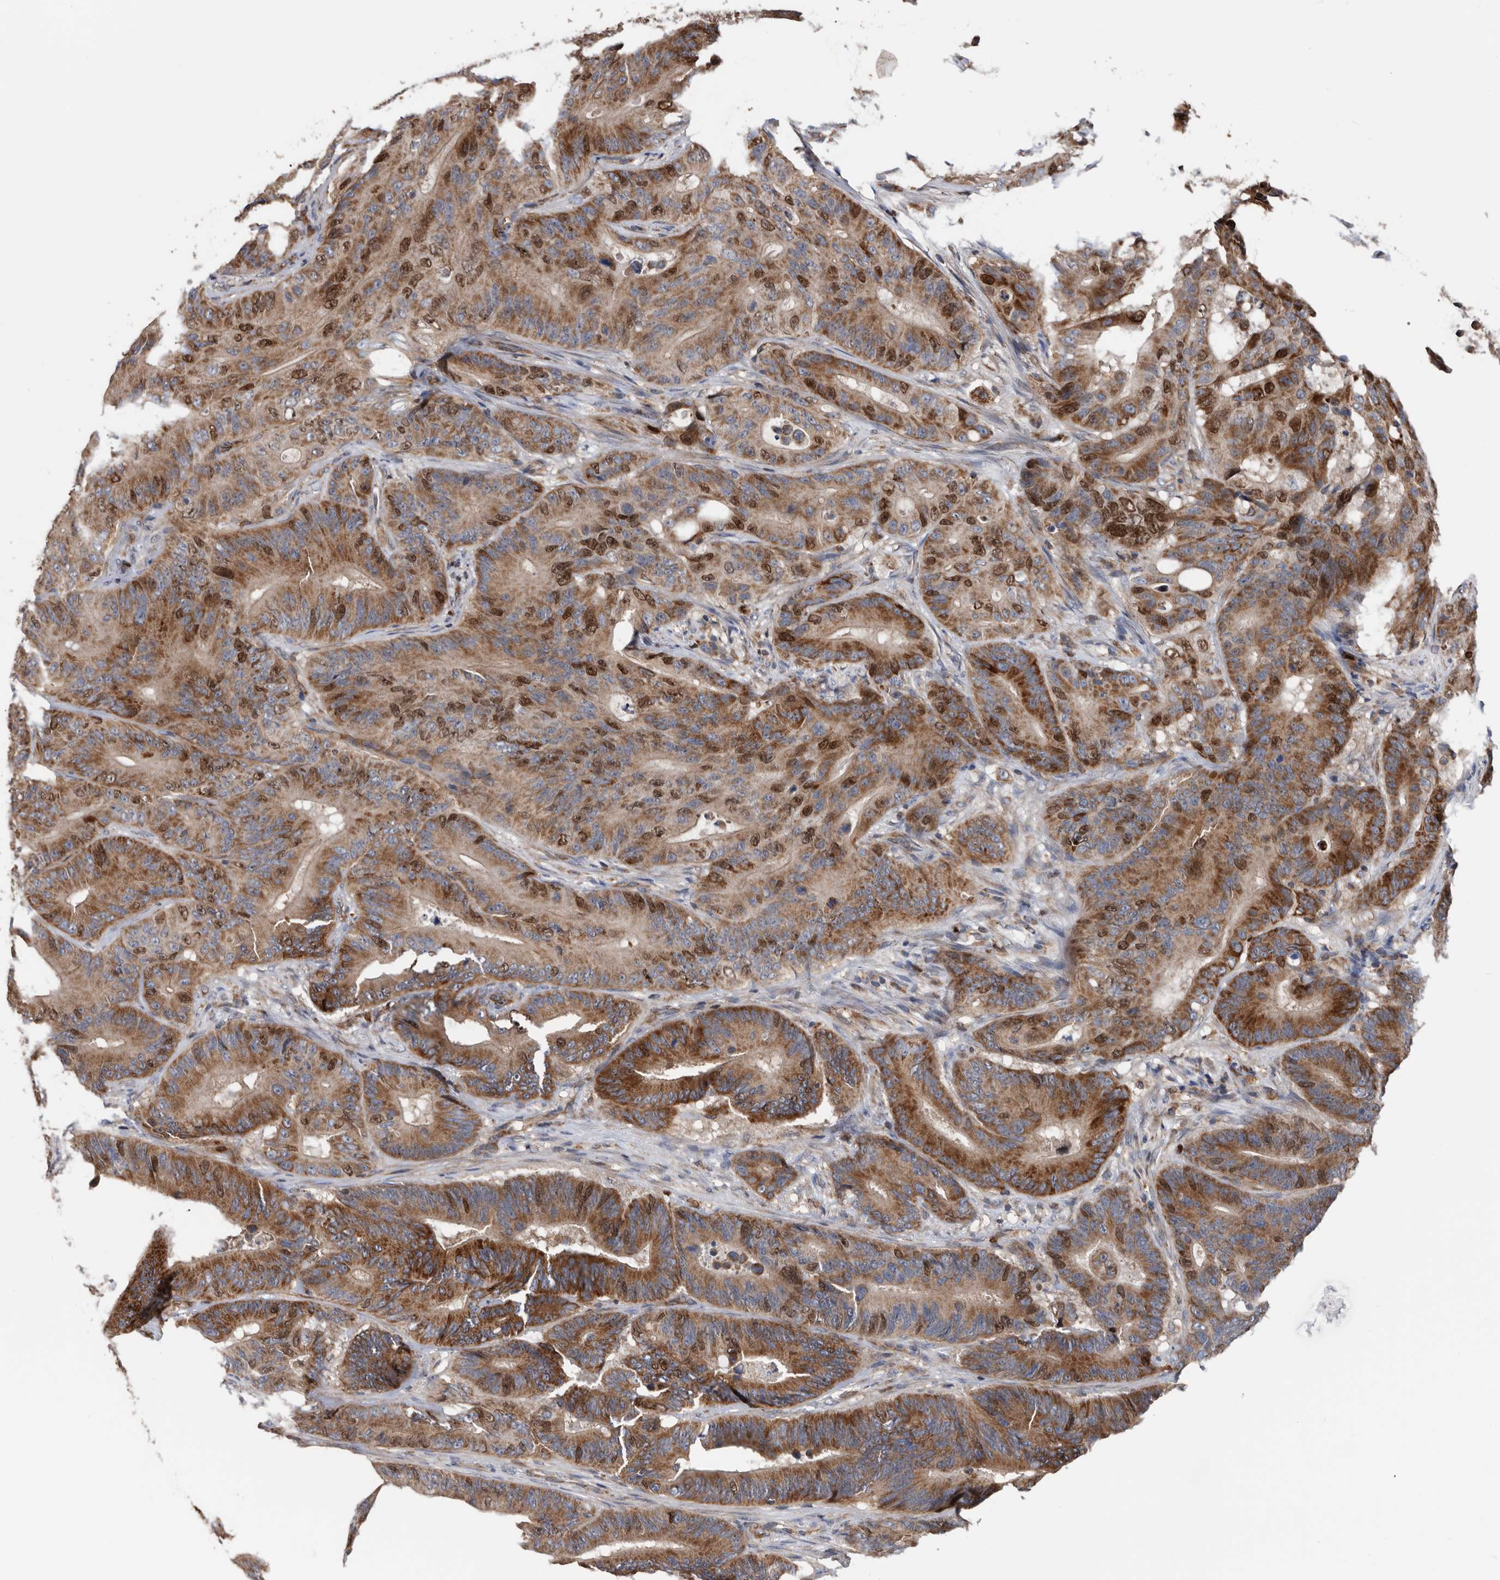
{"staining": {"intensity": "strong", "quantity": ">75%", "location": "cytoplasmic/membranous,nuclear"}, "tissue": "colorectal cancer", "cell_type": "Tumor cells", "image_type": "cancer", "snomed": [{"axis": "morphology", "description": "Adenocarcinoma, NOS"}, {"axis": "topography", "description": "Colon"}], "caption": "This micrograph exhibits immunohistochemistry staining of colorectal cancer (adenocarcinoma), with high strong cytoplasmic/membranous and nuclear positivity in about >75% of tumor cells.", "gene": "ATAD2", "patient": {"sex": "male", "age": 83}}